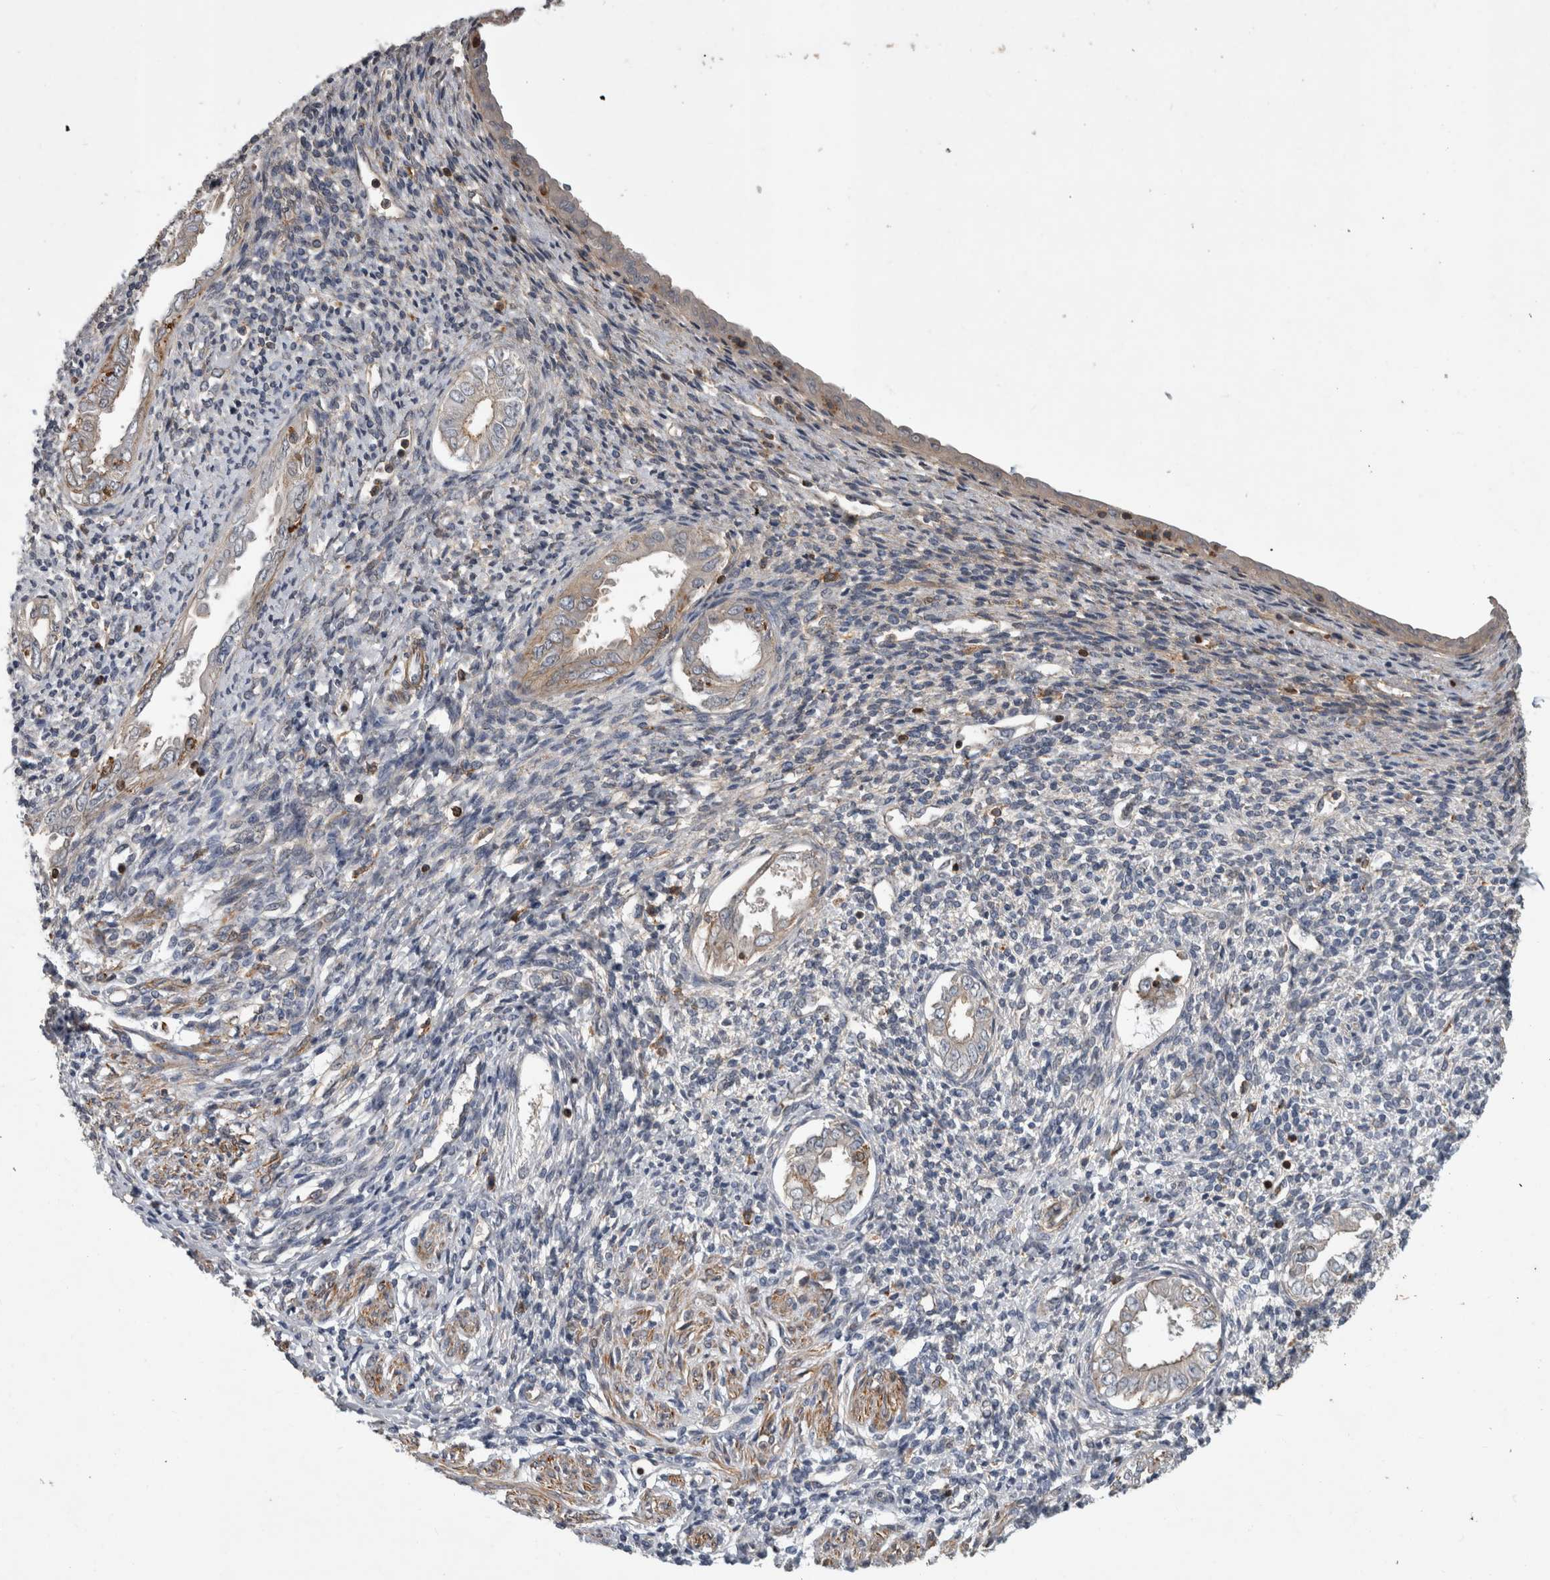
{"staining": {"intensity": "negative", "quantity": "none", "location": "none"}, "tissue": "endometrium", "cell_type": "Cells in endometrial stroma", "image_type": "normal", "snomed": [{"axis": "morphology", "description": "Normal tissue, NOS"}, {"axis": "topography", "description": "Endometrium"}], "caption": "This is a image of immunohistochemistry (IHC) staining of unremarkable endometrium, which shows no positivity in cells in endometrial stroma. The staining was performed using DAB to visualize the protein expression in brown, while the nuclei were stained in blue with hematoxylin (Magnification: 20x).", "gene": "SPATA48", "patient": {"sex": "female", "age": 66}}